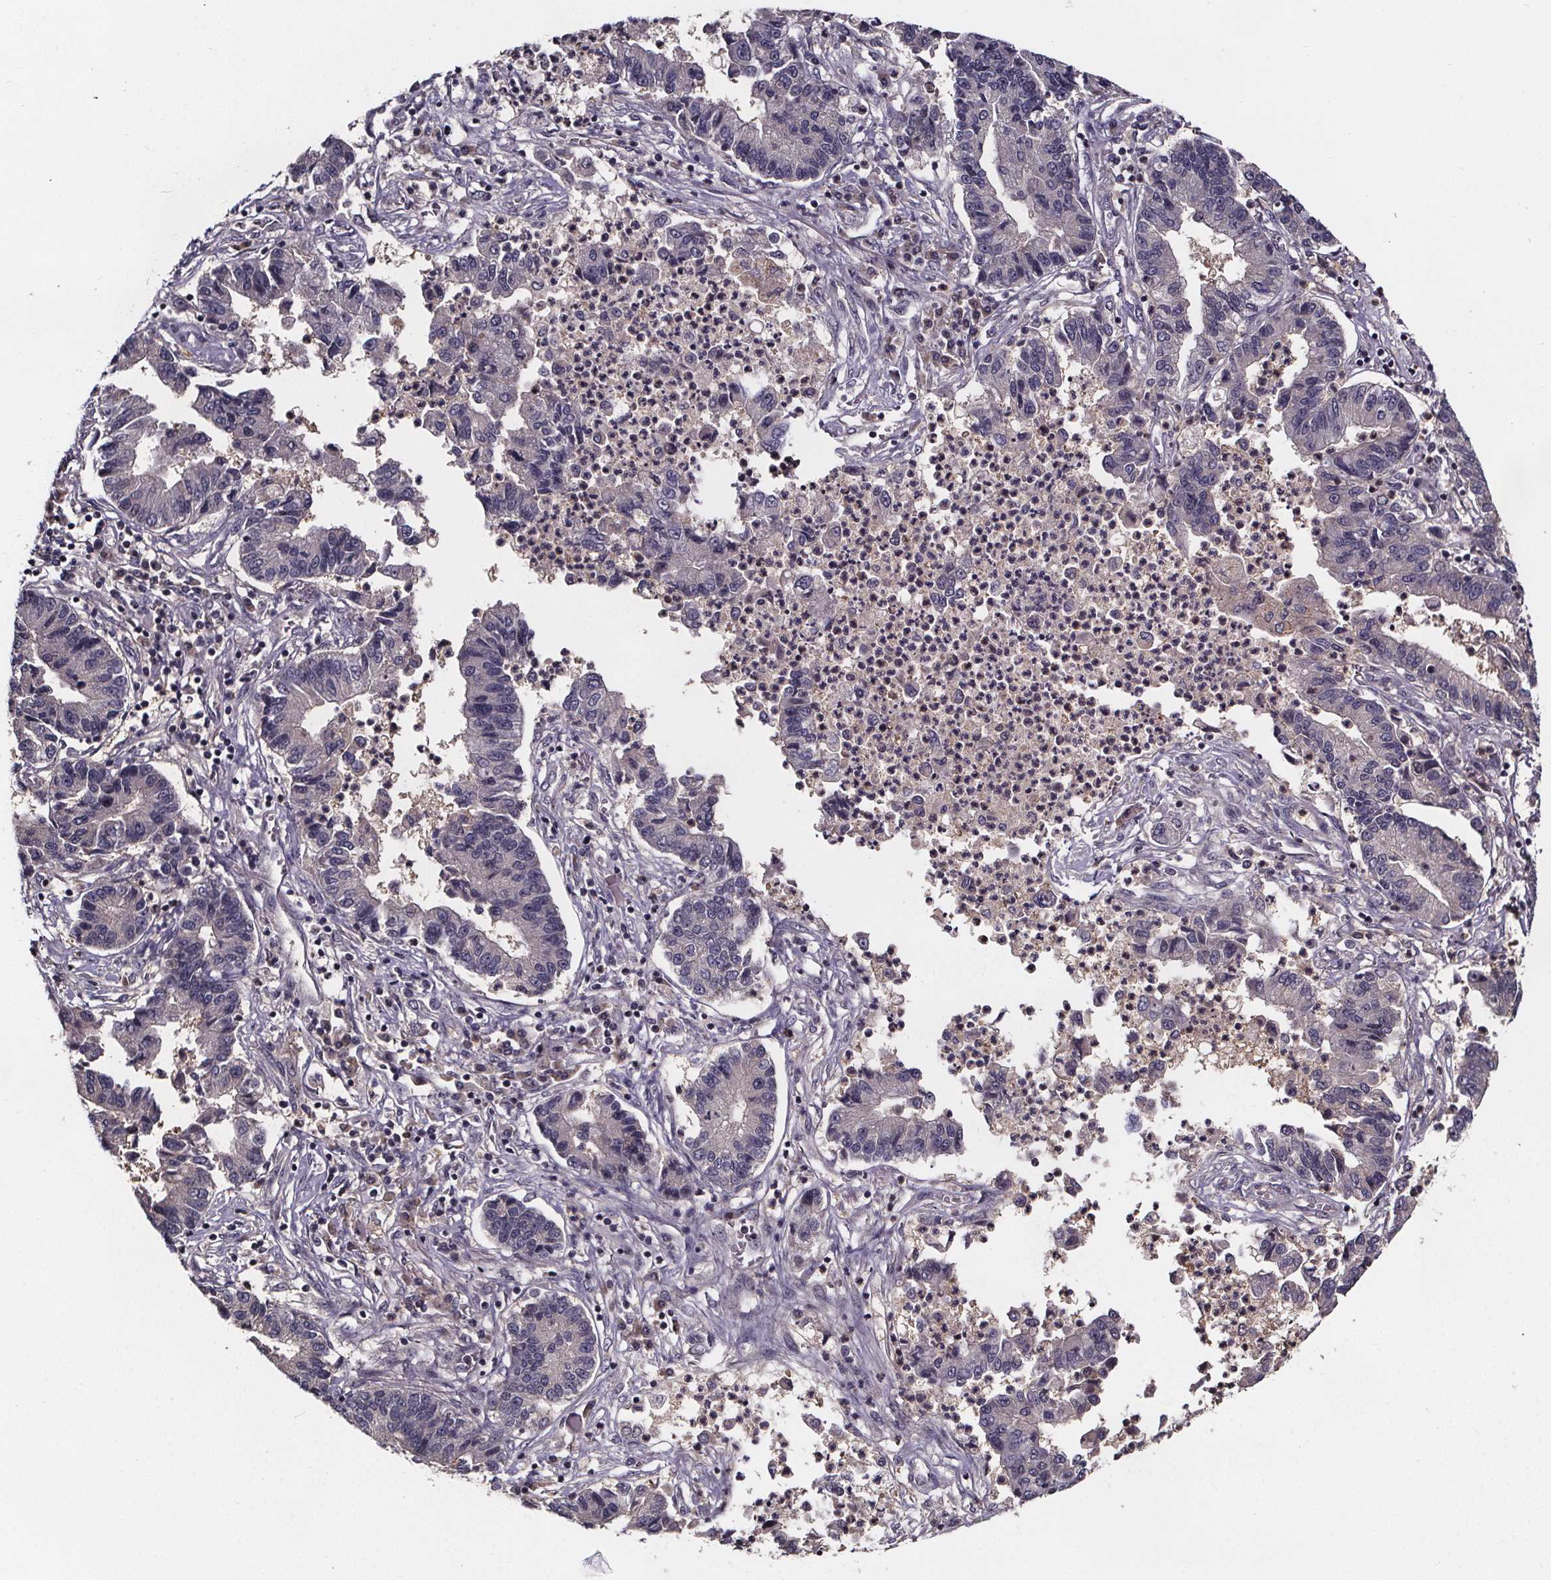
{"staining": {"intensity": "negative", "quantity": "none", "location": "none"}, "tissue": "lung cancer", "cell_type": "Tumor cells", "image_type": "cancer", "snomed": [{"axis": "morphology", "description": "Adenocarcinoma, NOS"}, {"axis": "topography", "description": "Lung"}], "caption": "Human lung adenocarcinoma stained for a protein using immunohistochemistry shows no expression in tumor cells.", "gene": "SMIM1", "patient": {"sex": "female", "age": 57}}